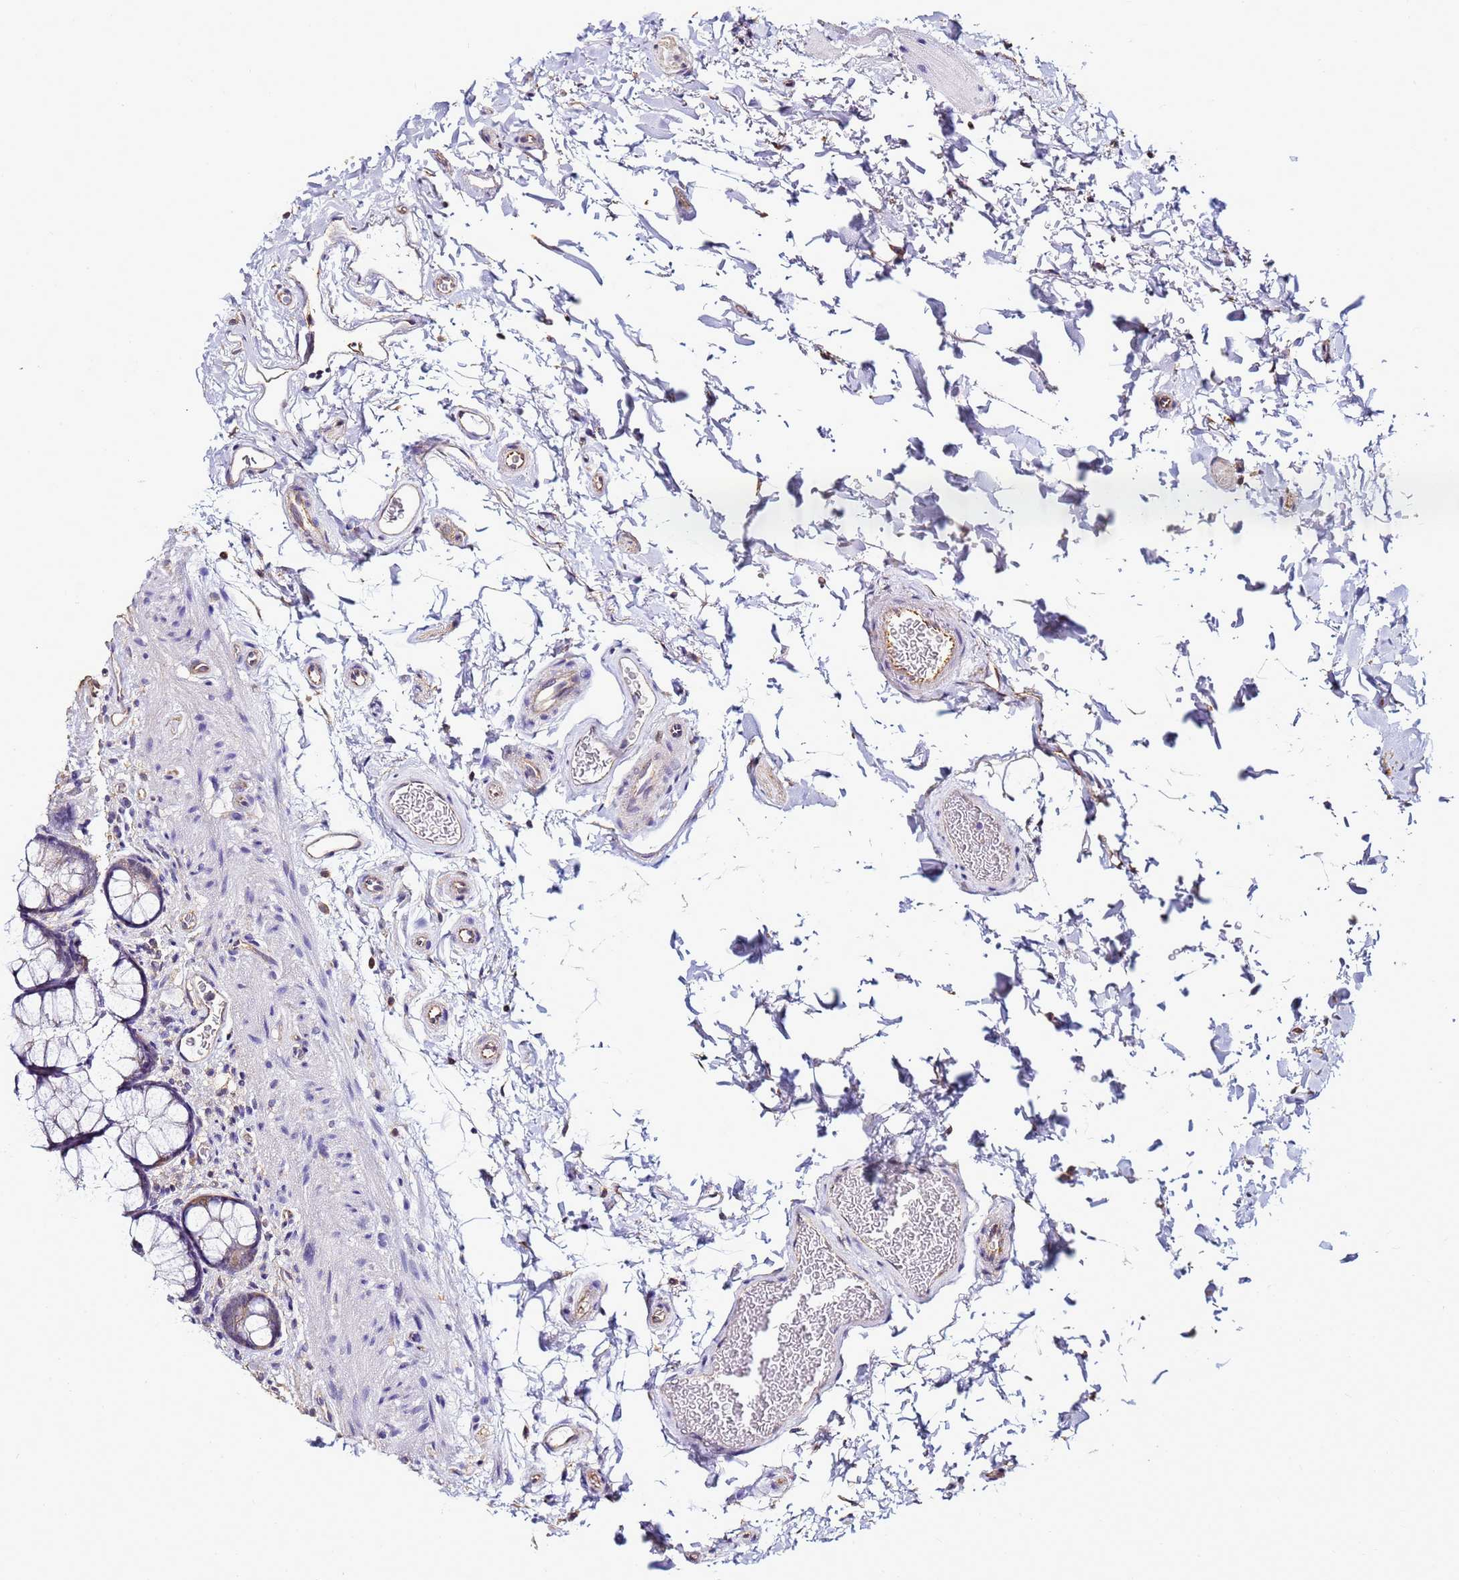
{"staining": {"intensity": "negative", "quantity": "none", "location": "none"}, "tissue": "colon", "cell_type": "Endothelial cells", "image_type": "normal", "snomed": [{"axis": "morphology", "description": "Normal tissue, NOS"}, {"axis": "topography", "description": "Colon"}], "caption": "DAB (3,3'-diaminobenzidine) immunohistochemical staining of benign colon shows no significant expression in endothelial cells.", "gene": "ENOPH1", "patient": {"sex": "female", "age": 82}}